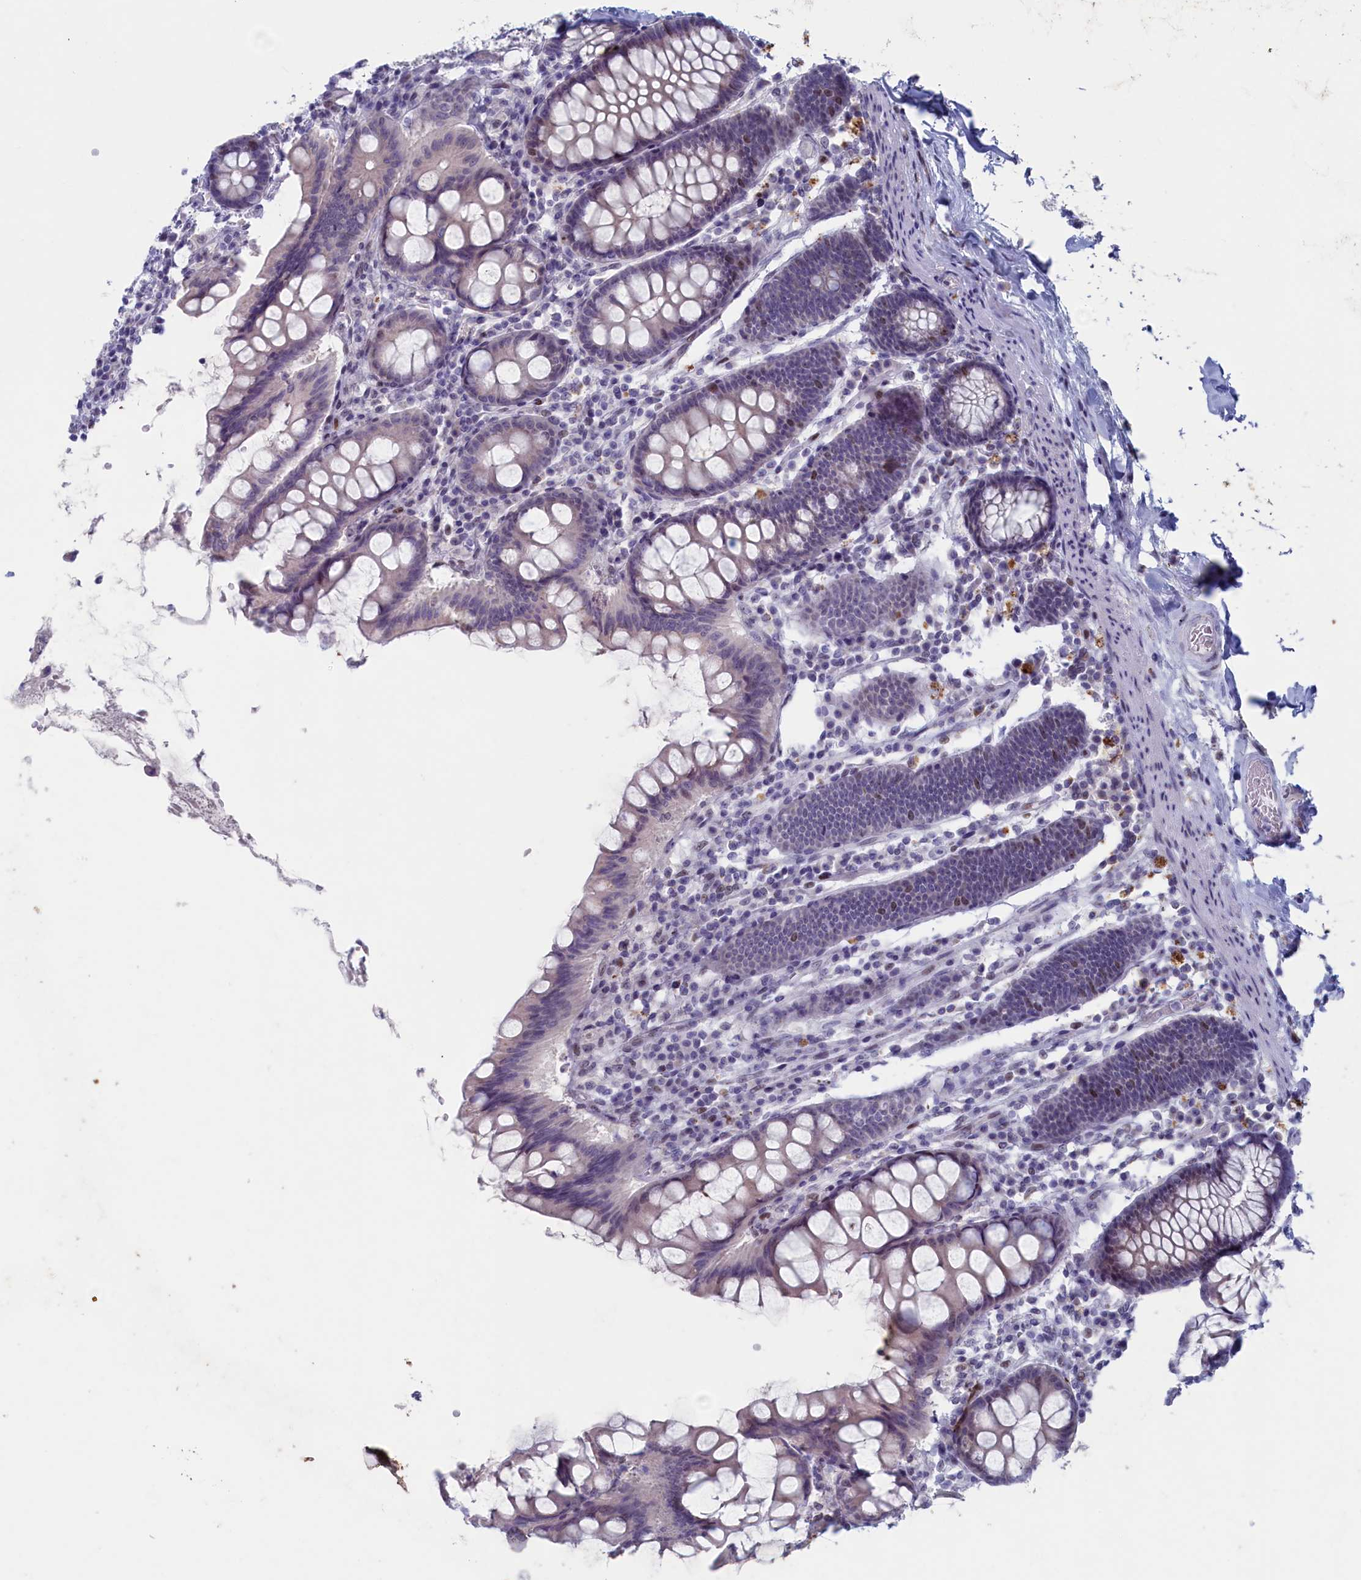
{"staining": {"intensity": "negative", "quantity": "none", "location": "none"}, "tissue": "colon", "cell_type": "Endothelial cells", "image_type": "normal", "snomed": [{"axis": "morphology", "description": "Normal tissue, NOS"}, {"axis": "topography", "description": "Colon"}], "caption": "Immunohistochemistry of benign colon demonstrates no expression in endothelial cells.", "gene": "WDR76", "patient": {"sex": "female", "age": 79}}